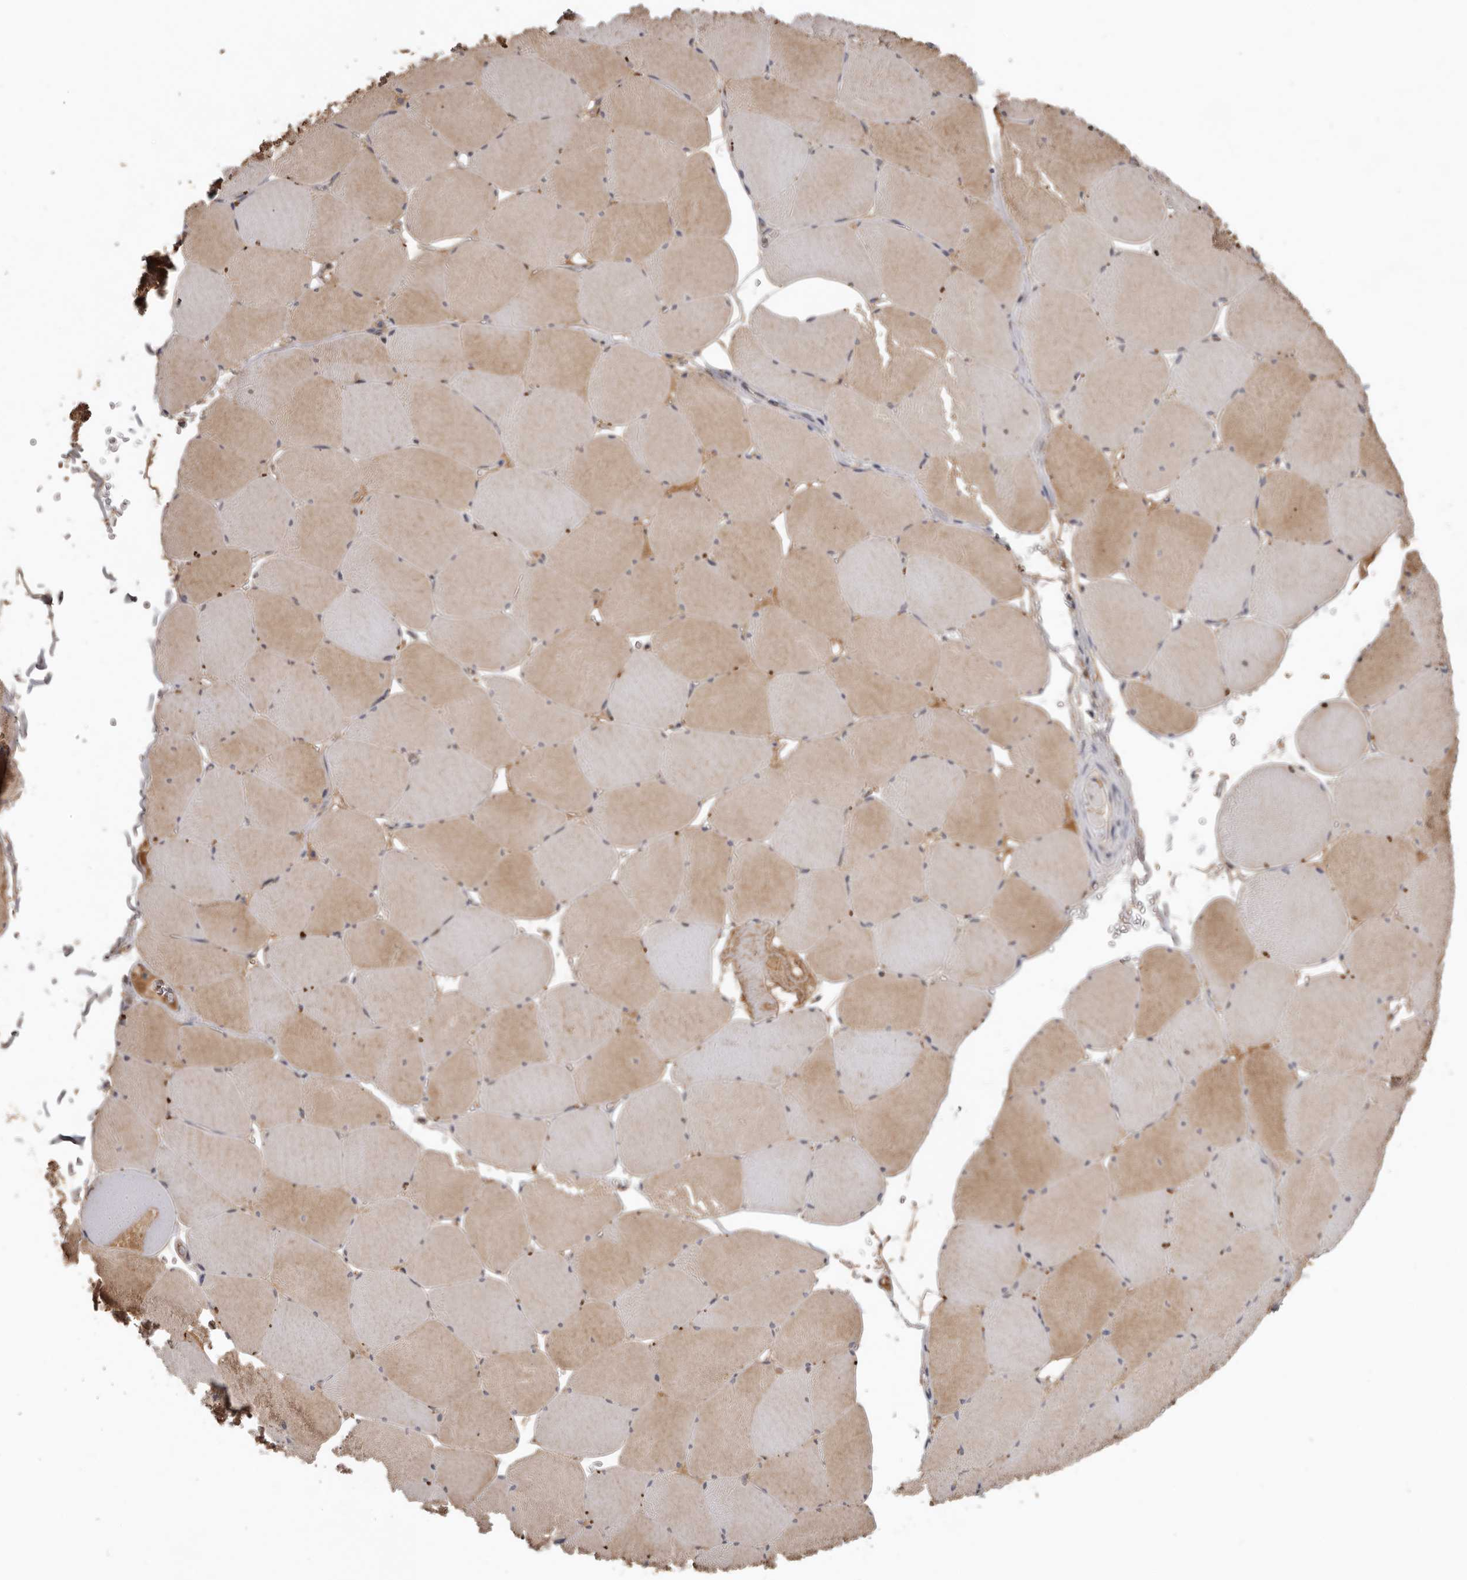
{"staining": {"intensity": "moderate", "quantity": "25%-75%", "location": "cytoplasmic/membranous"}, "tissue": "skeletal muscle", "cell_type": "Myocytes", "image_type": "normal", "snomed": [{"axis": "morphology", "description": "Normal tissue, NOS"}, {"axis": "topography", "description": "Skeletal muscle"}, {"axis": "topography", "description": "Head-Neck"}], "caption": "Myocytes reveal moderate cytoplasmic/membranous staining in approximately 25%-75% of cells in normal skeletal muscle.", "gene": "NMUR1", "patient": {"sex": "male", "age": 66}}